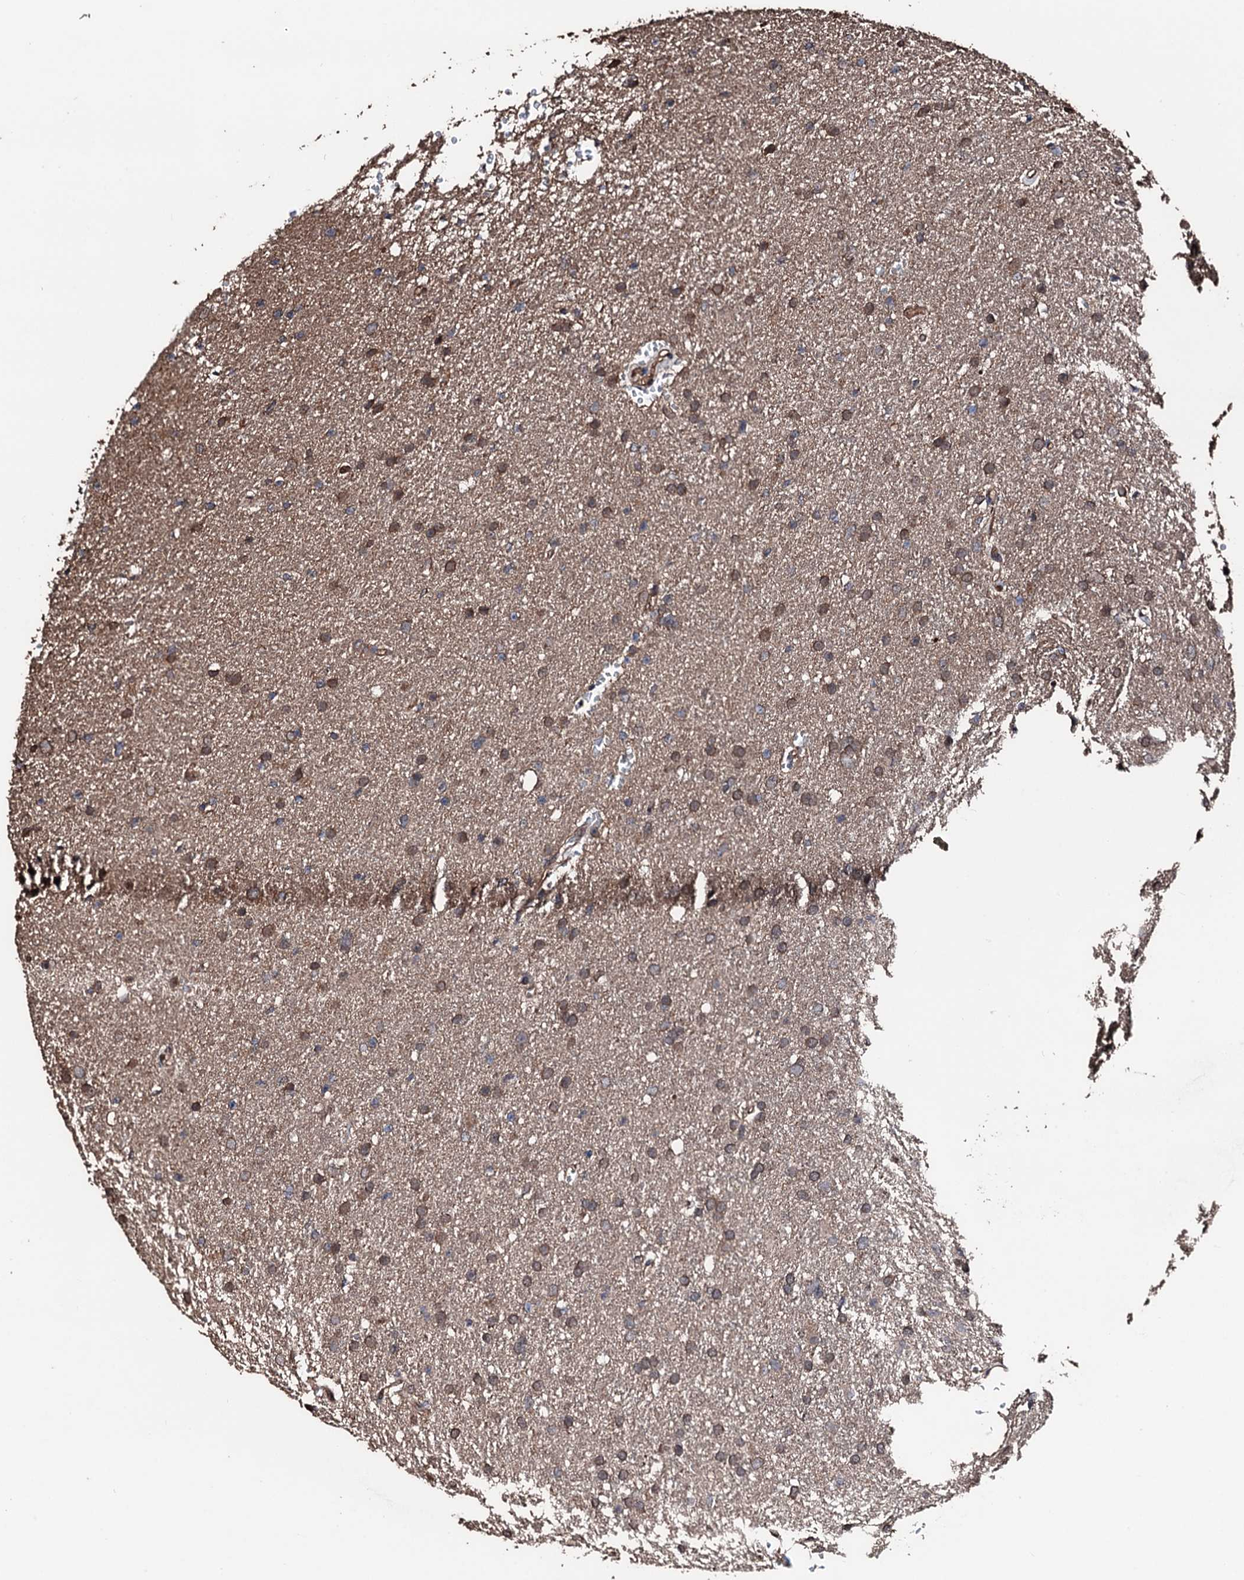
{"staining": {"intensity": "moderate", "quantity": ">75%", "location": "cytoplasmic/membranous"}, "tissue": "glioma", "cell_type": "Tumor cells", "image_type": "cancer", "snomed": [{"axis": "morphology", "description": "Glioma, malignant, High grade"}, {"axis": "topography", "description": "Cerebral cortex"}], "caption": "DAB (3,3'-diaminobenzidine) immunohistochemical staining of glioma demonstrates moderate cytoplasmic/membranous protein positivity in about >75% of tumor cells.", "gene": "KIF18A", "patient": {"sex": "female", "age": 36}}